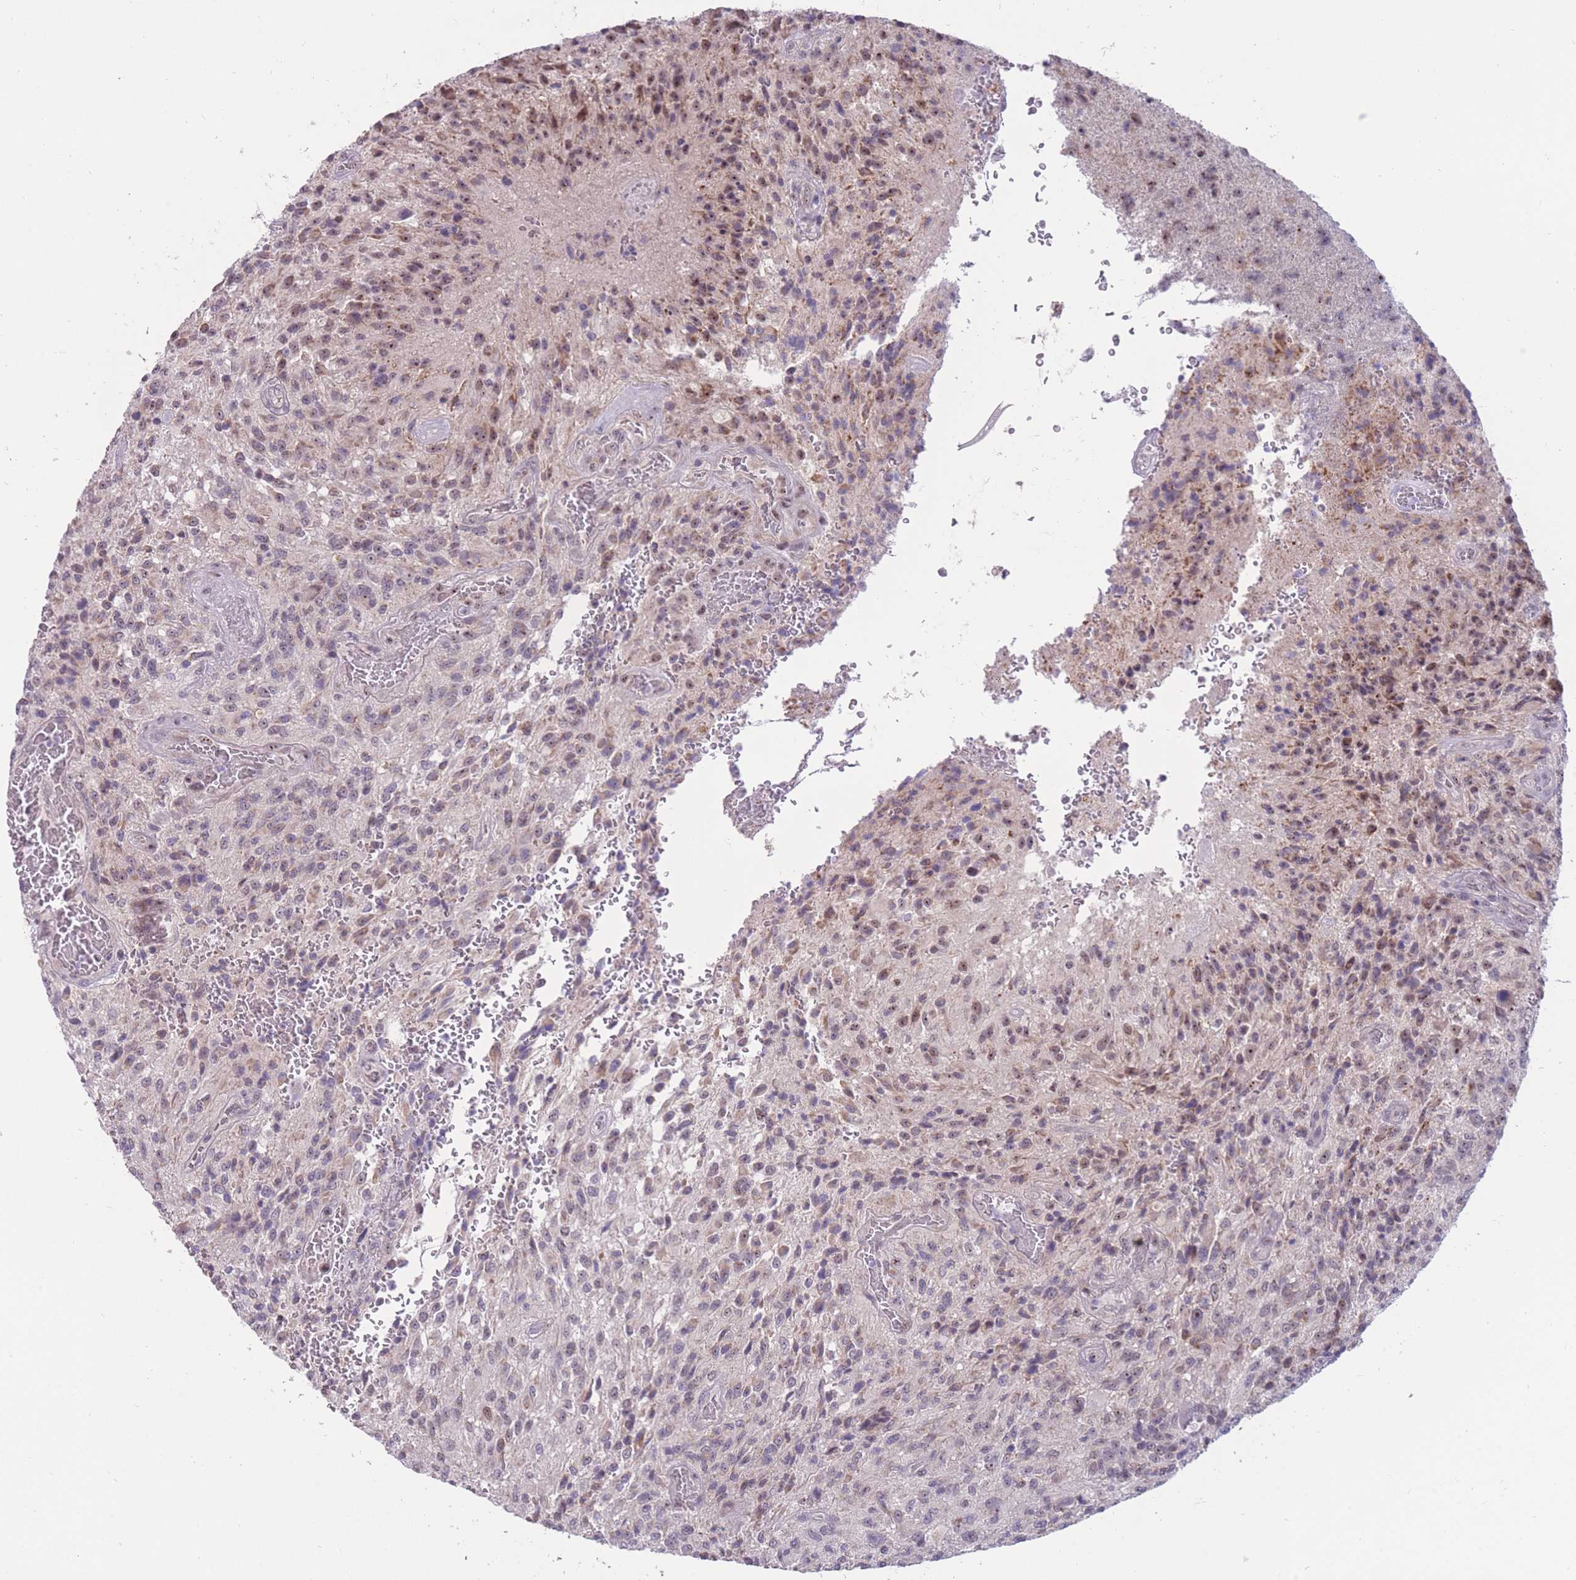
{"staining": {"intensity": "moderate", "quantity": "25%-75%", "location": "nuclear"}, "tissue": "glioma", "cell_type": "Tumor cells", "image_type": "cancer", "snomed": [{"axis": "morphology", "description": "Normal tissue, NOS"}, {"axis": "morphology", "description": "Glioma, malignant, High grade"}, {"axis": "topography", "description": "Cerebral cortex"}], "caption": "Malignant glioma (high-grade) was stained to show a protein in brown. There is medium levels of moderate nuclear staining in about 25%-75% of tumor cells.", "gene": "MCIDAS", "patient": {"sex": "male", "age": 56}}